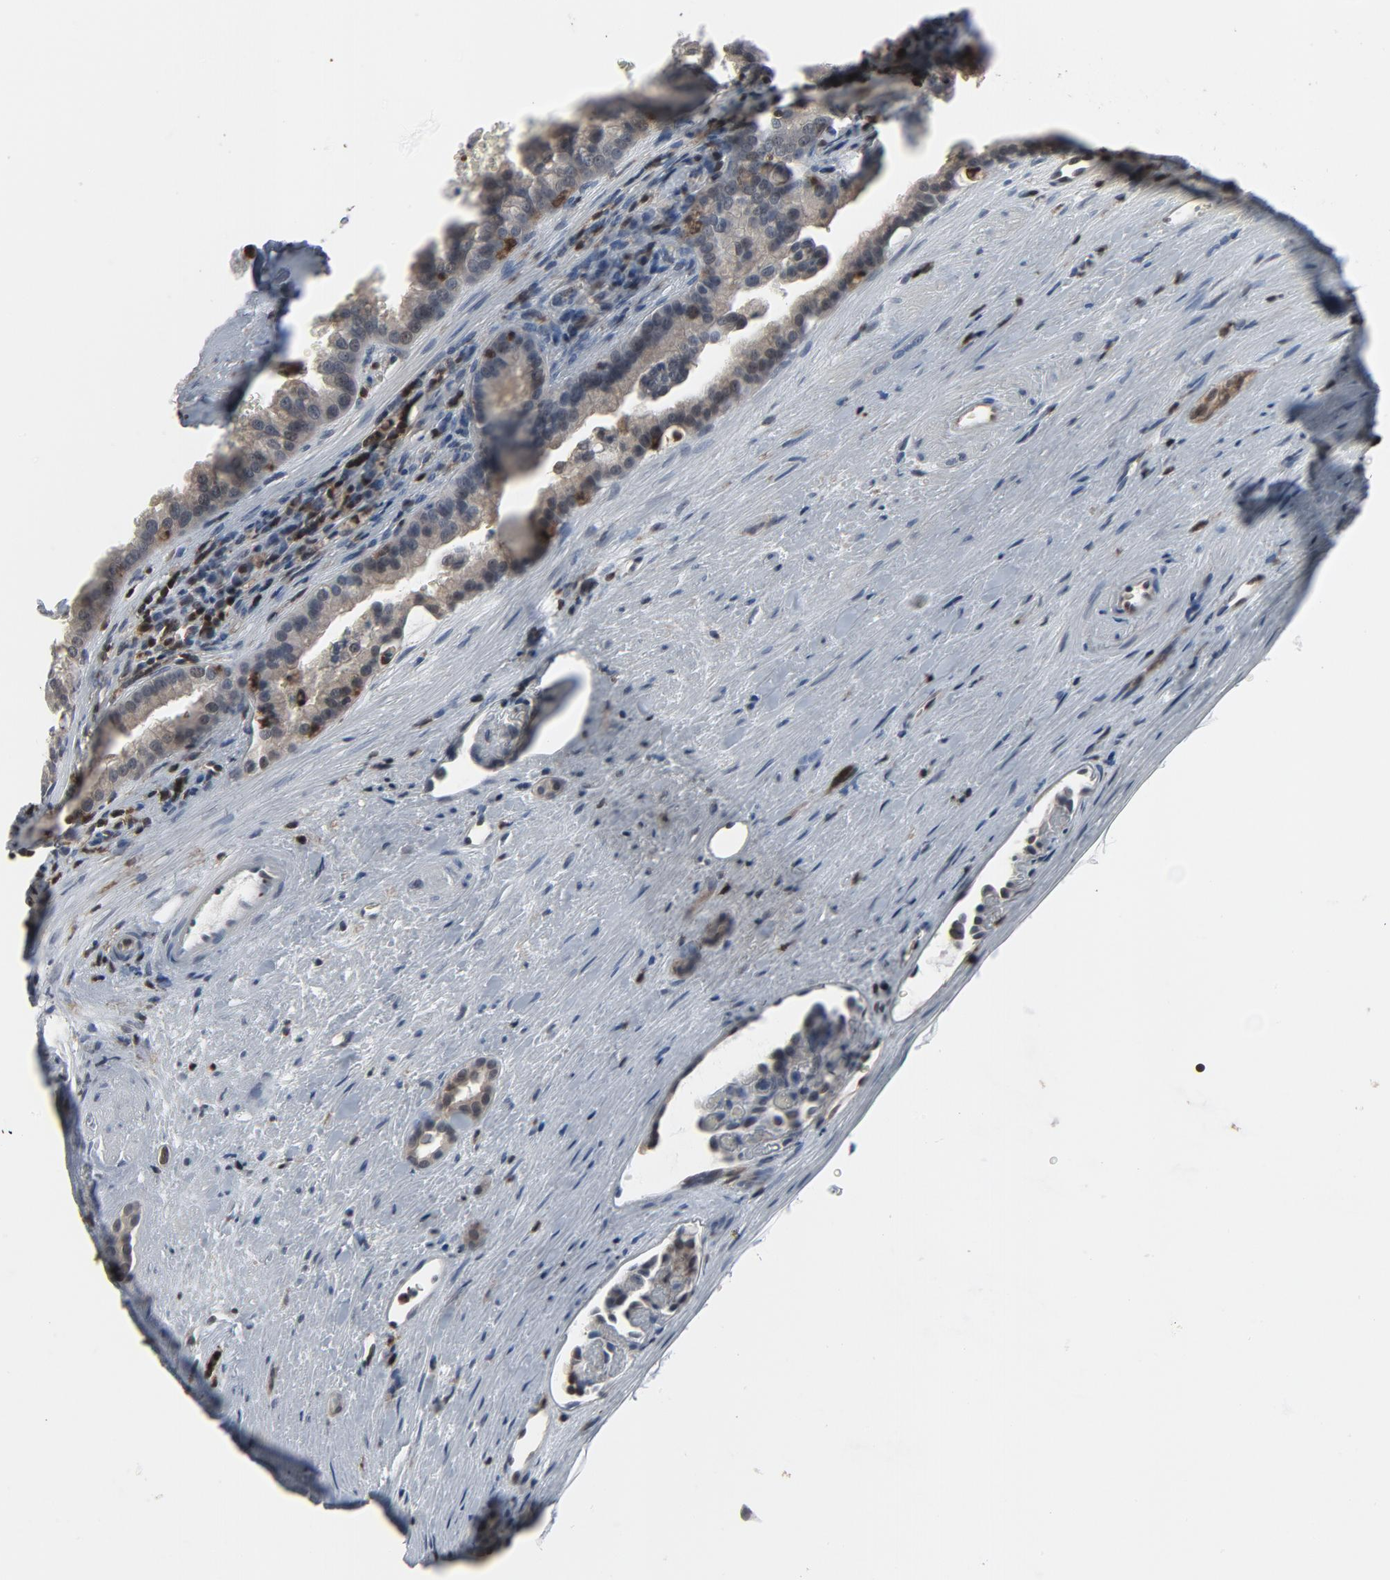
{"staining": {"intensity": "weak", "quantity": "<25%", "location": "cytoplasmic/membranous"}, "tissue": "renal cancer", "cell_type": "Tumor cells", "image_type": "cancer", "snomed": [{"axis": "morphology", "description": "Adenocarcinoma, NOS"}, {"axis": "topography", "description": "Kidney"}], "caption": "DAB immunohistochemical staining of human renal cancer reveals no significant positivity in tumor cells.", "gene": "STAT5A", "patient": {"sex": "male", "age": 61}}